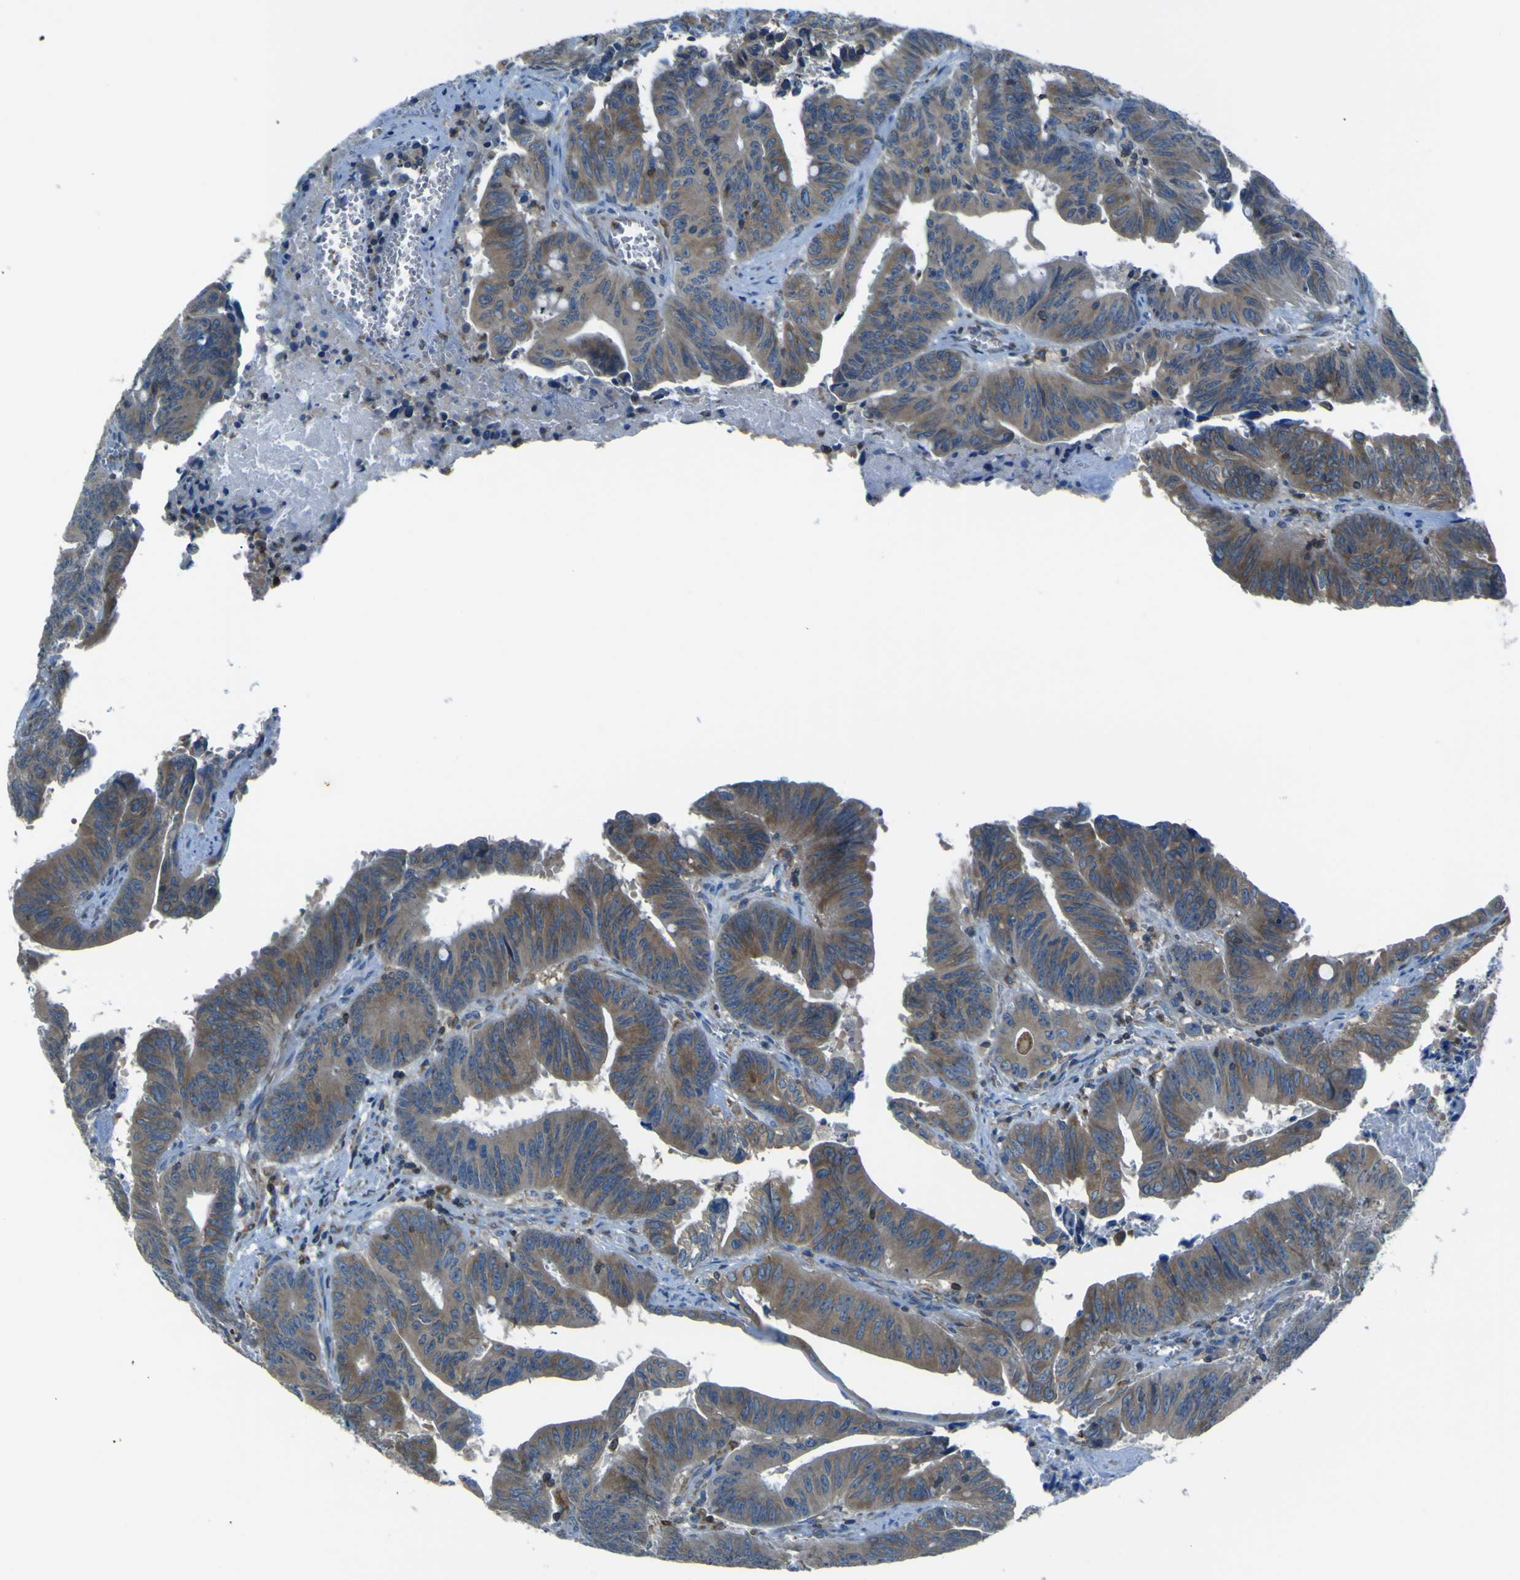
{"staining": {"intensity": "moderate", "quantity": ">75%", "location": "cytoplasmic/membranous"}, "tissue": "colorectal cancer", "cell_type": "Tumor cells", "image_type": "cancer", "snomed": [{"axis": "morphology", "description": "Adenocarcinoma, NOS"}, {"axis": "topography", "description": "Colon"}], "caption": "This image demonstrates immunohistochemistry staining of colorectal cancer (adenocarcinoma), with medium moderate cytoplasmic/membranous expression in approximately >75% of tumor cells.", "gene": "STIM1", "patient": {"sex": "male", "age": 45}}